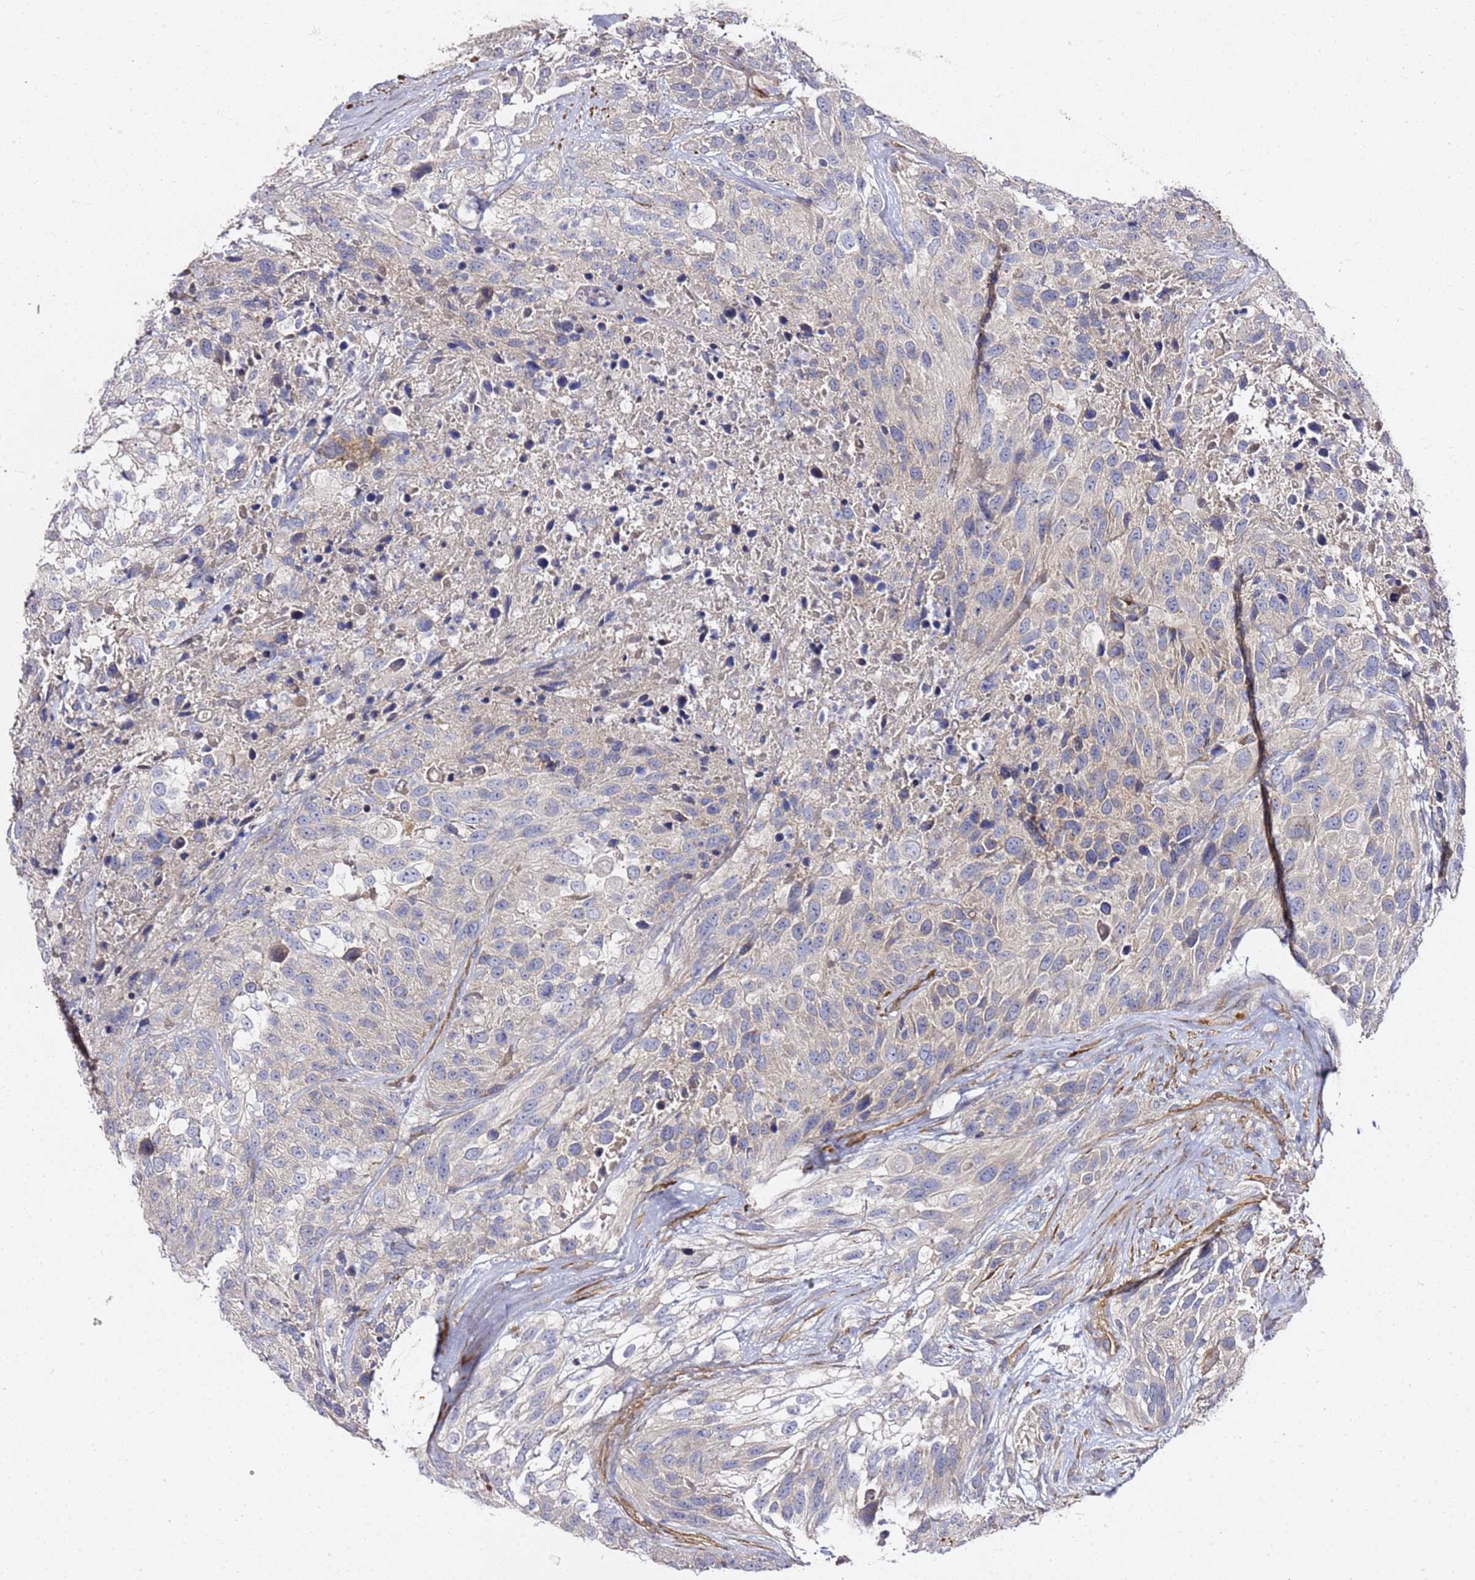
{"staining": {"intensity": "negative", "quantity": "none", "location": "none"}, "tissue": "urothelial cancer", "cell_type": "Tumor cells", "image_type": "cancer", "snomed": [{"axis": "morphology", "description": "Urothelial carcinoma, High grade"}, {"axis": "topography", "description": "Urinary bladder"}], "caption": "Tumor cells are negative for protein expression in human urothelial cancer.", "gene": "EPS8L1", "patient": {"sex": "female", "age": 70}}